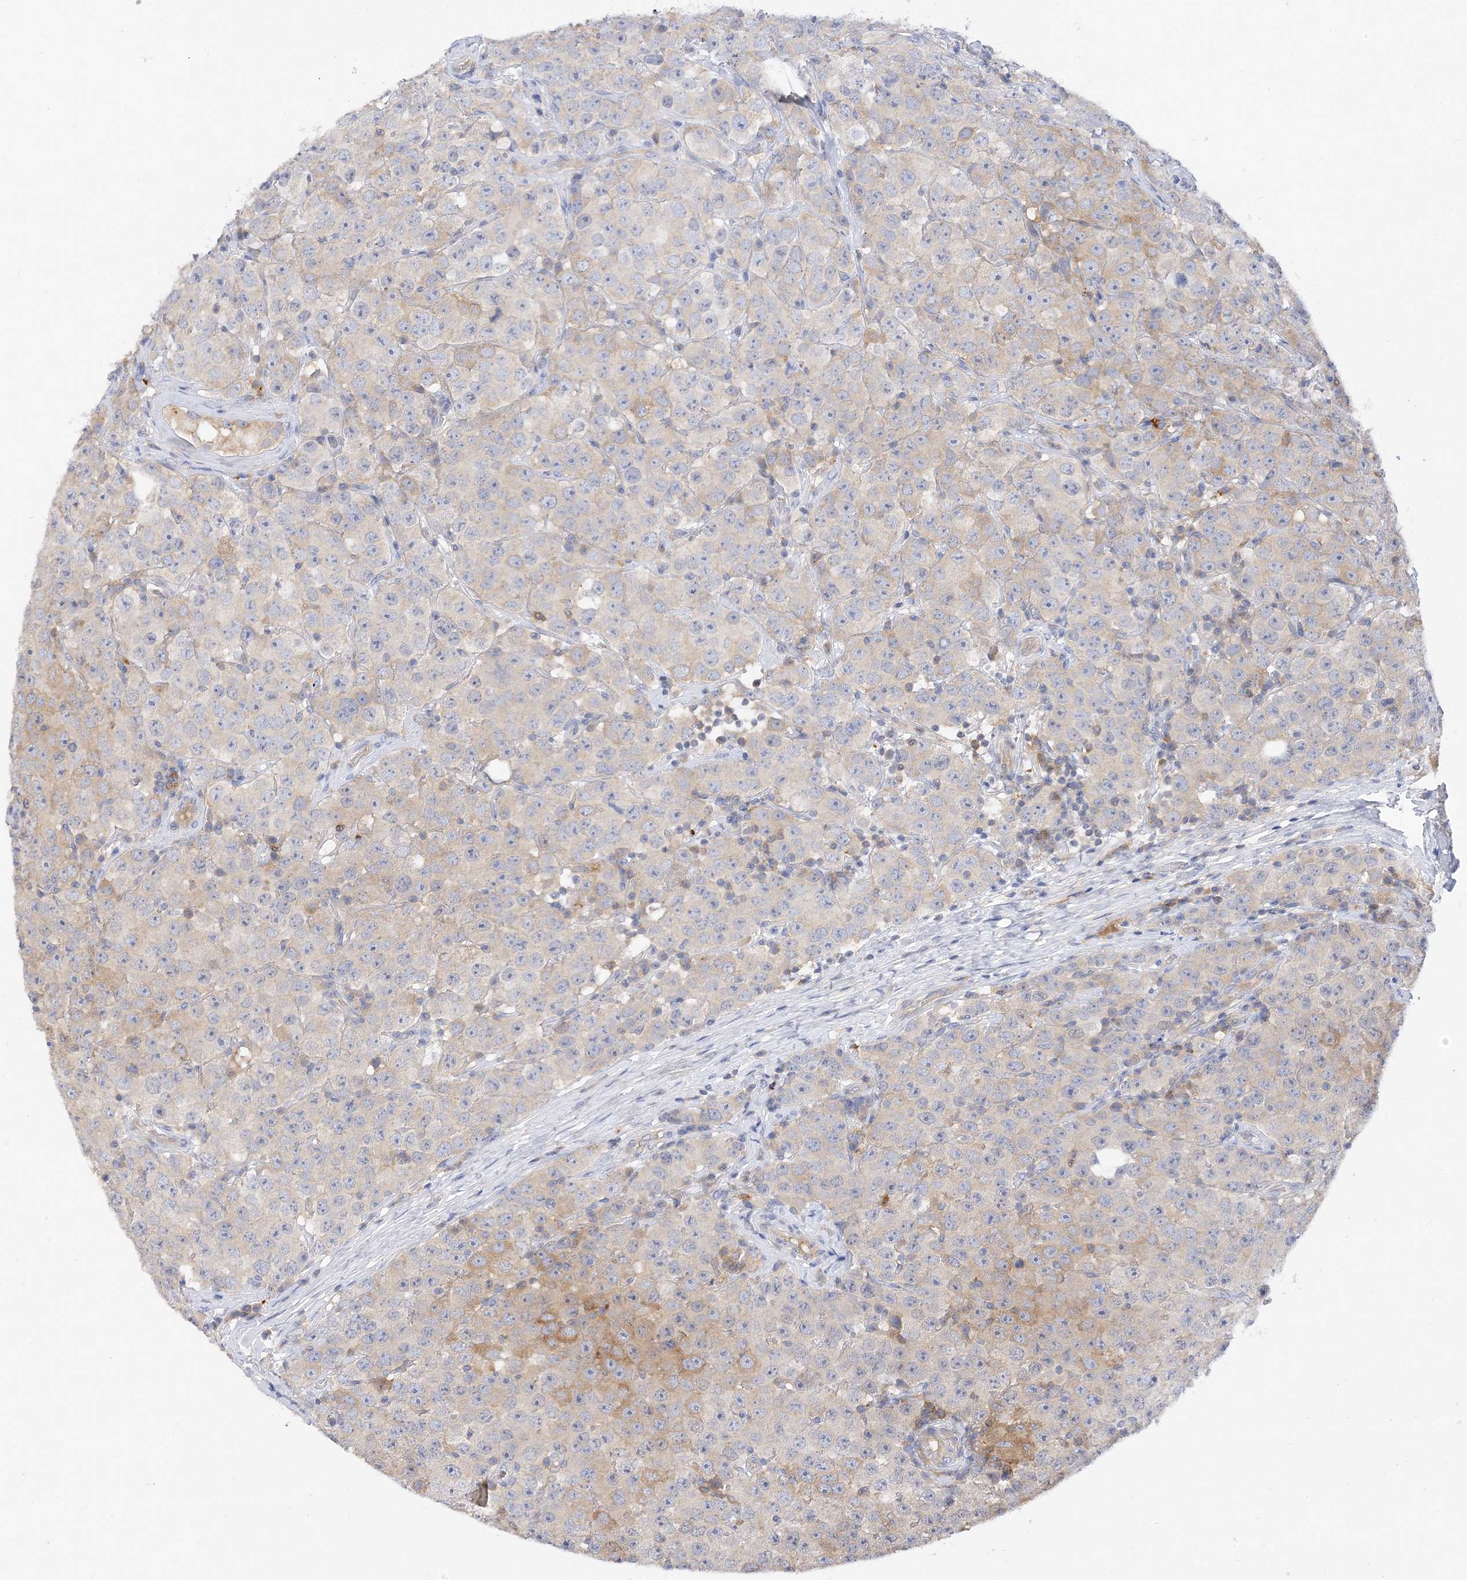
{"staining": {"intensity": "moderate", "quantity": "<25%", "location": "cytoplasmic/membranous"}, "tissue": "testis cancer", "cell_type": "Tumor cells", "image_type": "cancer", "snomed": [{"axis": "morphology", "description": "Seminoma, NOS"}, {"axis": "topography", "description": "Testis"}], "caption": "Protein expression by immunohistochemistry (IHC) reveals moderate cytoplasmic/membranous positivity in about <25% of tumor cells in testis cancer.", "gene": "ARV1", "patient": {"sex": "male", "age": 28}}